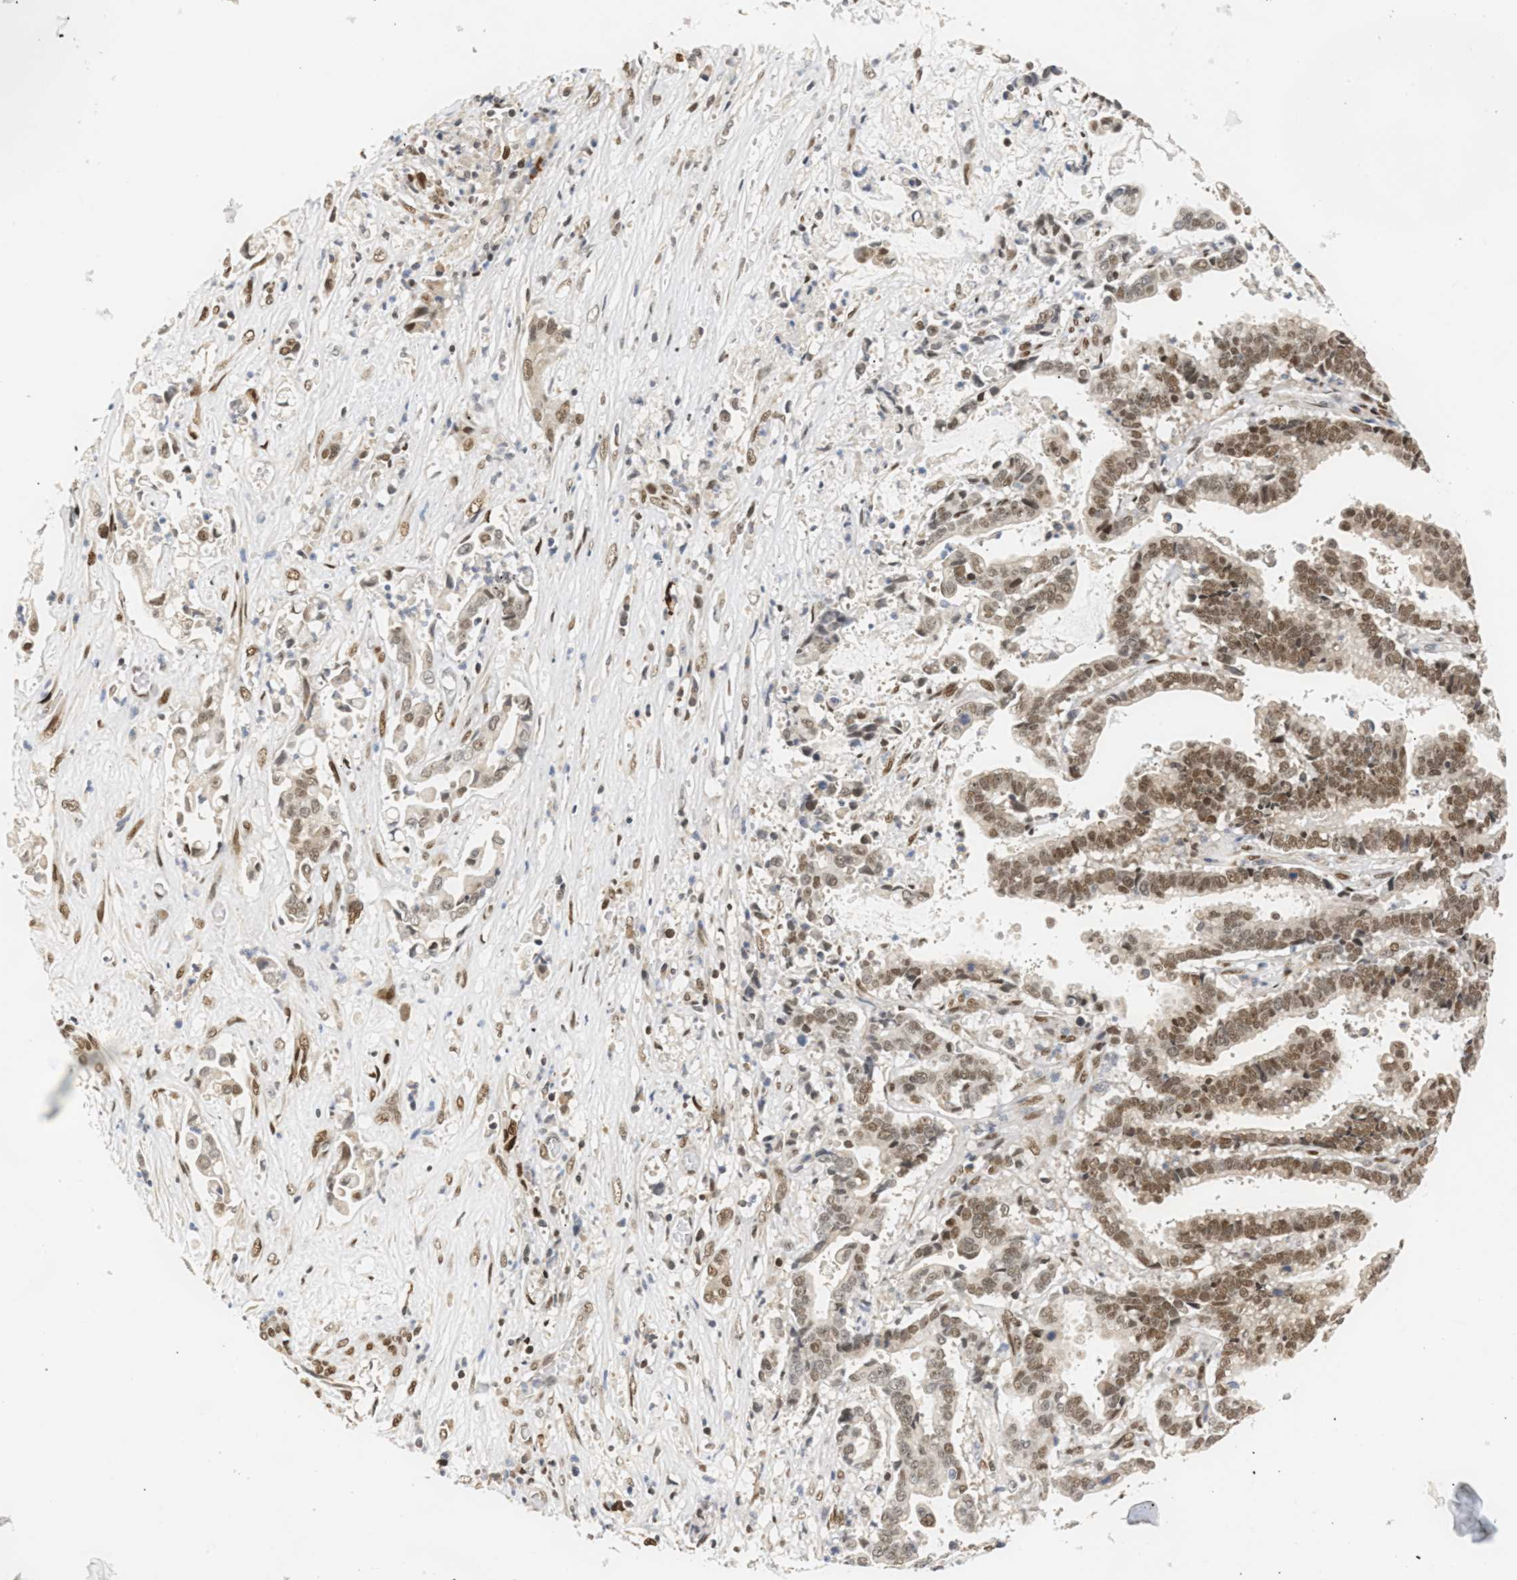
{"staining": {"intensity": "moderate", "quantity": ">75%", "location": "nuclear"}, "tissue": "liver cancer", "cell_type": "Tumor cells", "image_type": "cancer", "snomed": [{"axis": "morphology", "description": "Cholangiocarcinoma"}, {"axis": "topography", "description": "Liver"}], "caption": "Approximately >75% of tumor cells in liver cancer show moderate nuclear protein expression as visualized by brown immunohistochemical staining.", "gene": "SSBP2", "patient": {"sex": "male", "age": 57}}